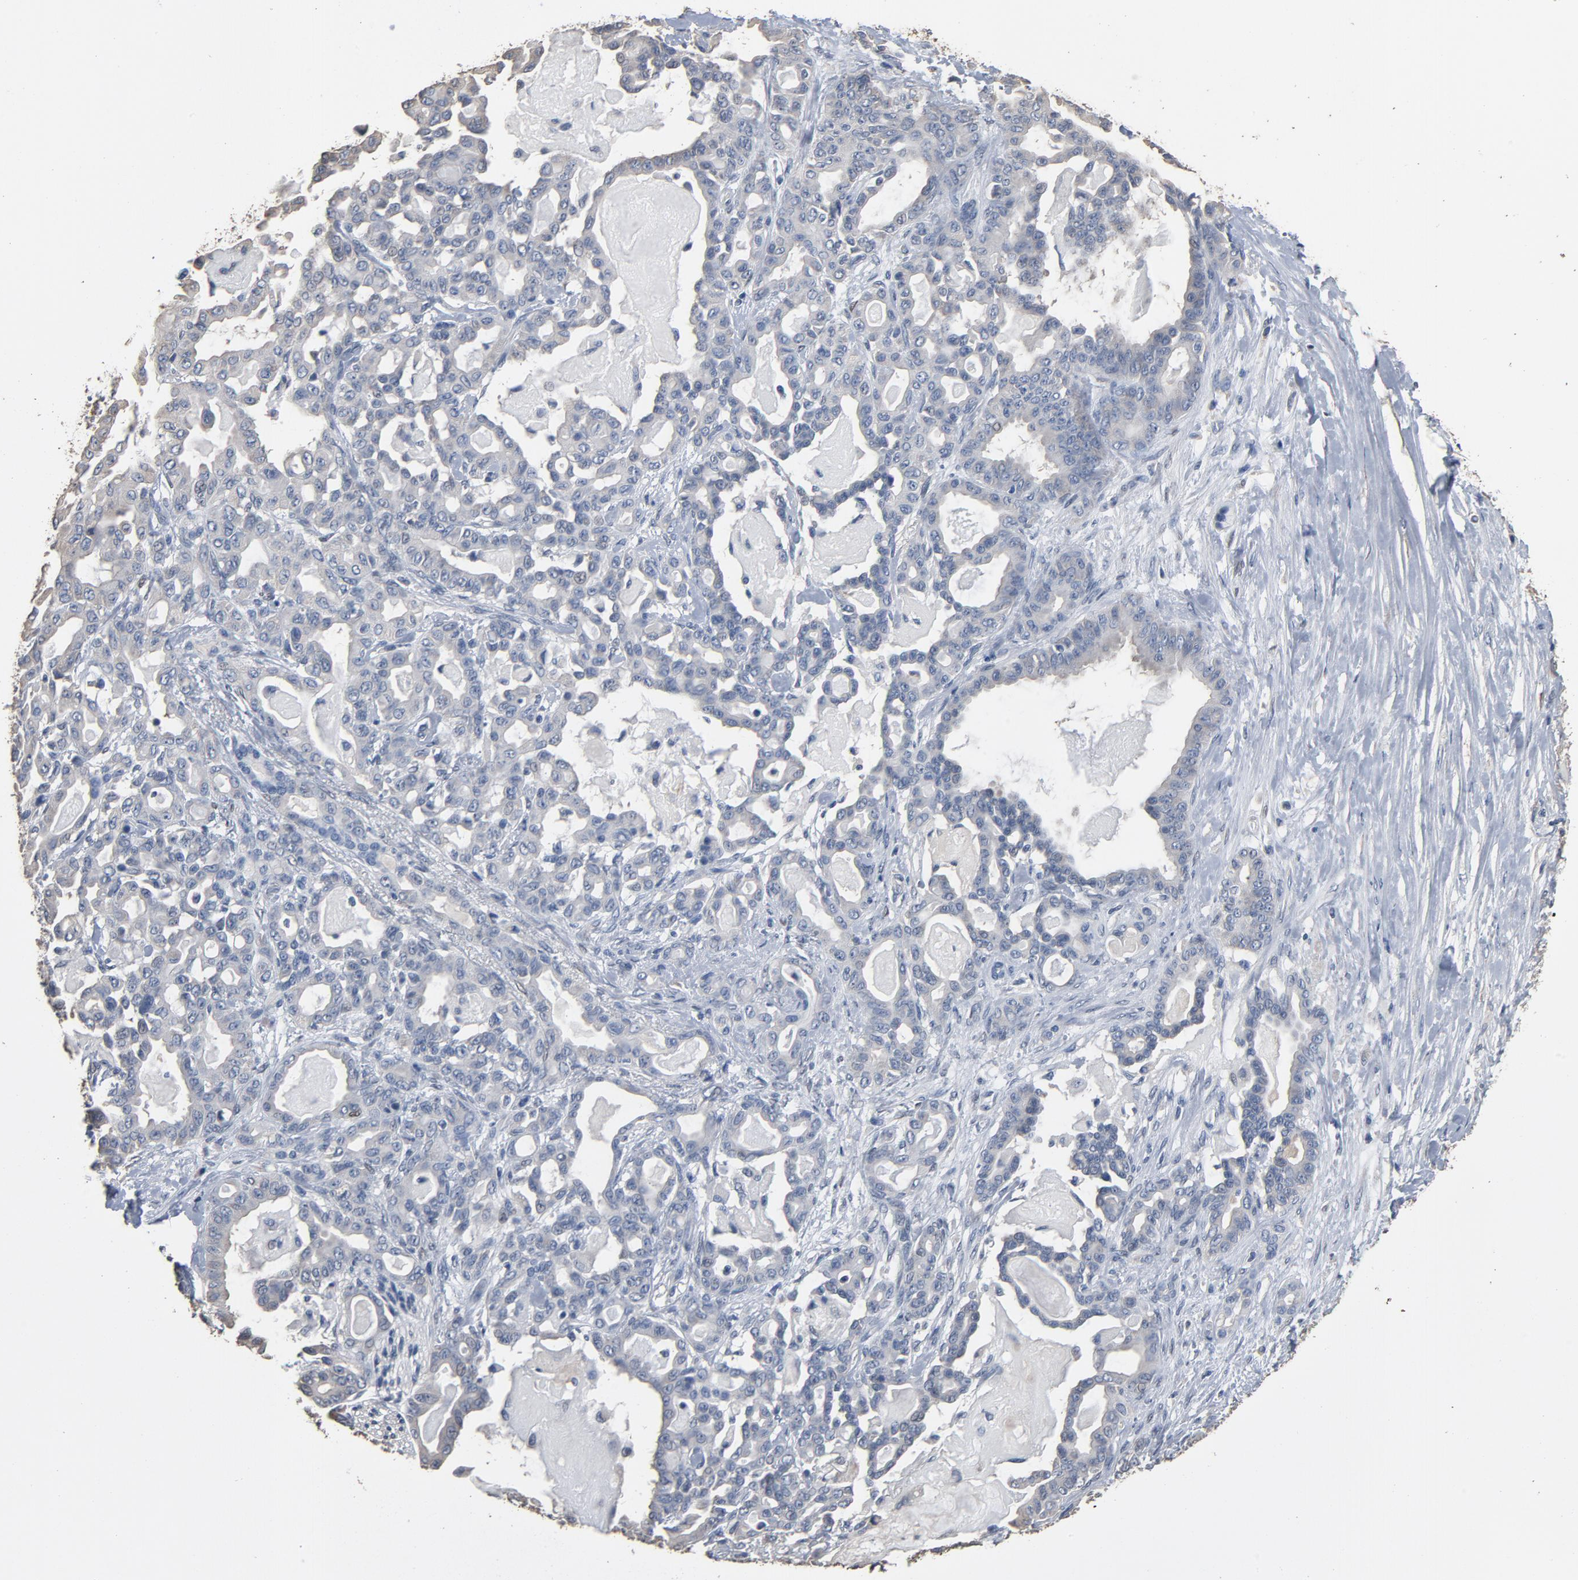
{"staining": {"intensity": "weak", "quantity": "25%-75%", "location": "cytoplasmic/membranous"}, "tissue": "pancreatic cancer", "cell_type": "Tumor cells", "image_type": "cancer", "snomed": [{"axis": "morphology", "description": "Adenocarcinoma, NOS"}, {"axis": "topography", "description": "Pancreas"}], "caption": "Protein analysis of adenocarcinoma (pancreatic) tissue shows weak cytoplasmic/membranous expression in approximately 25%-75% of tumor cells.", "gene": "SOX6", "patient": {"sex": "male", "age": 63}}